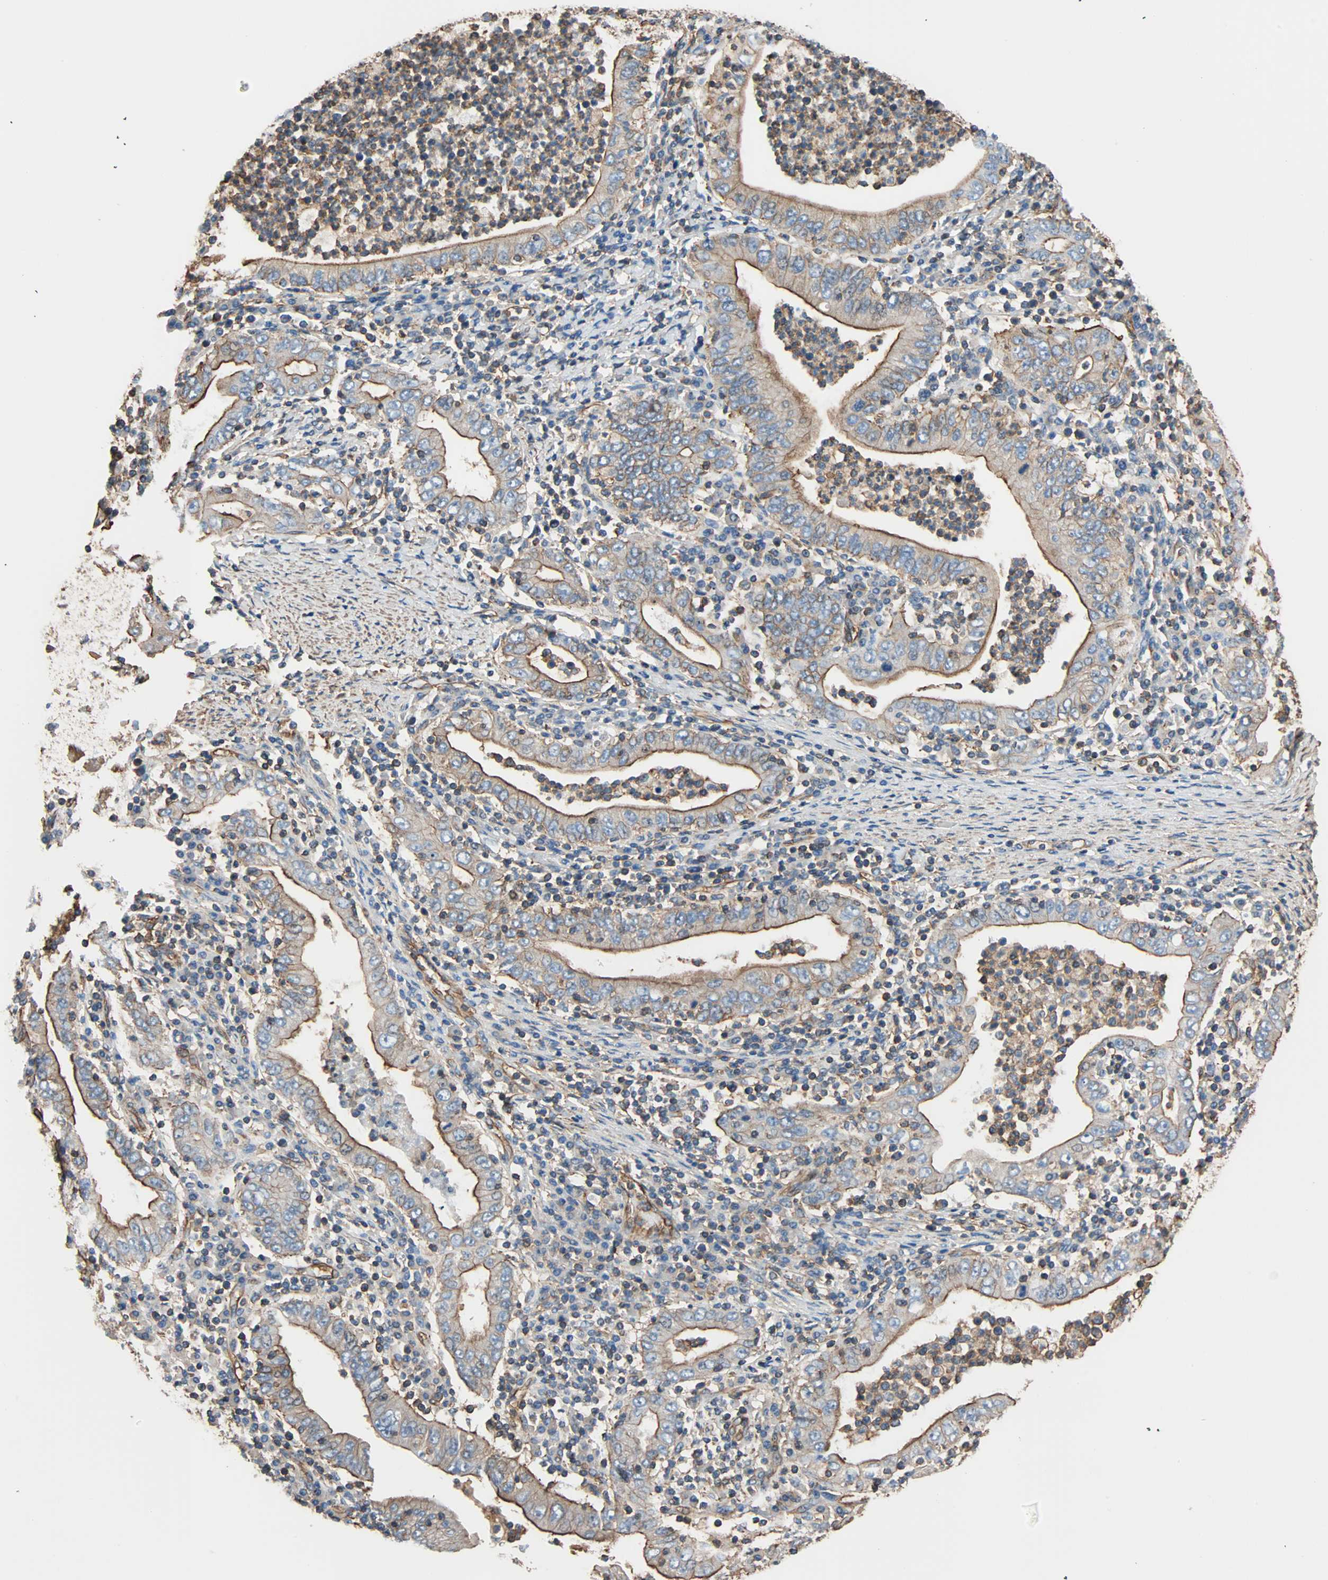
{"staining": {"intensity": "moderate", "quantity": "<25%", "location": "cytoplasmic/membranous"}, "tissue": "stomach cancer", "cell_type": "Tumor cells", "image_type": "cancer", "snomed": [{"axis": "morphology", "description": "Normal tissue, NOS"}, {"axis": "morphology", "description": "Adenocarcinoma, NOS"}, {"axis": "topography", "description": "Esophagus"}, {"axis": "topography", "description": "Stomach, upper"}, {"axis": "topography", "description": "Peripheral nerve tissue"}], "caption": "A histopathology image of adenocarcinoma (stomach) stained for a protein reveals moderate cytoplasmic/membranous brown staining in tumor cells.", "gene": "GALNT10", "patient": {"sex": "male", "age": 62}}